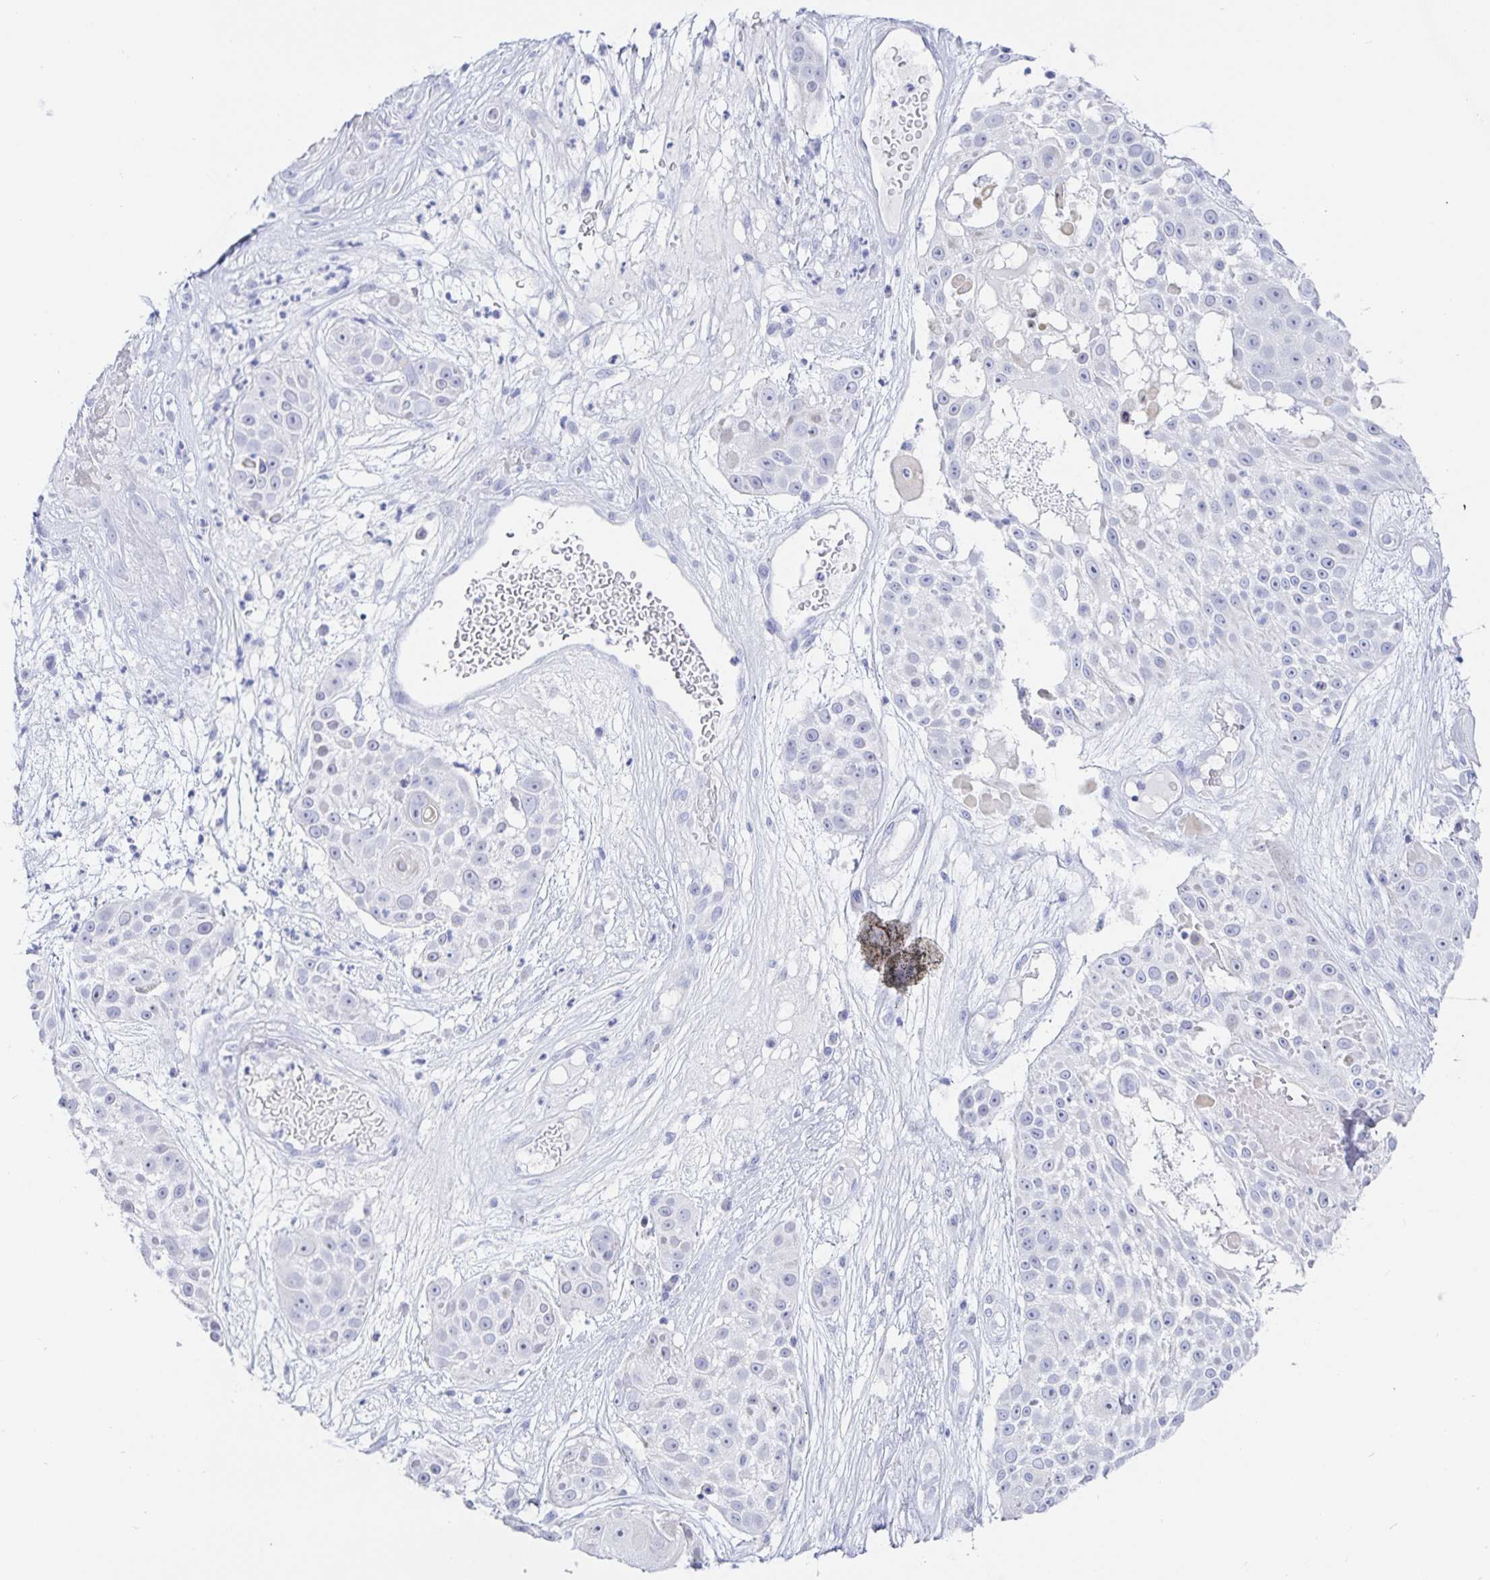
{"staining": {"intensity": "negative", "quantity": "none", "location": "none"}, "tissue": "skin cancer", "cell_type": "Tumor cells", "image_type": "cancer", "snomed": [{"axis": "morphology", "description": "Squamous cell carcinoma, NOS"}, {"axis": "topography", "description": "Skin"}], "caption": "This photomicrograph is of skin squamous cell carcinoma stained with IHC to label a protein in brown with the nuclei are counter-stained blue. There is no staining in tumor cells.", "gene": "KCNH6", "patient": {"sex": "female", "age": 86}}